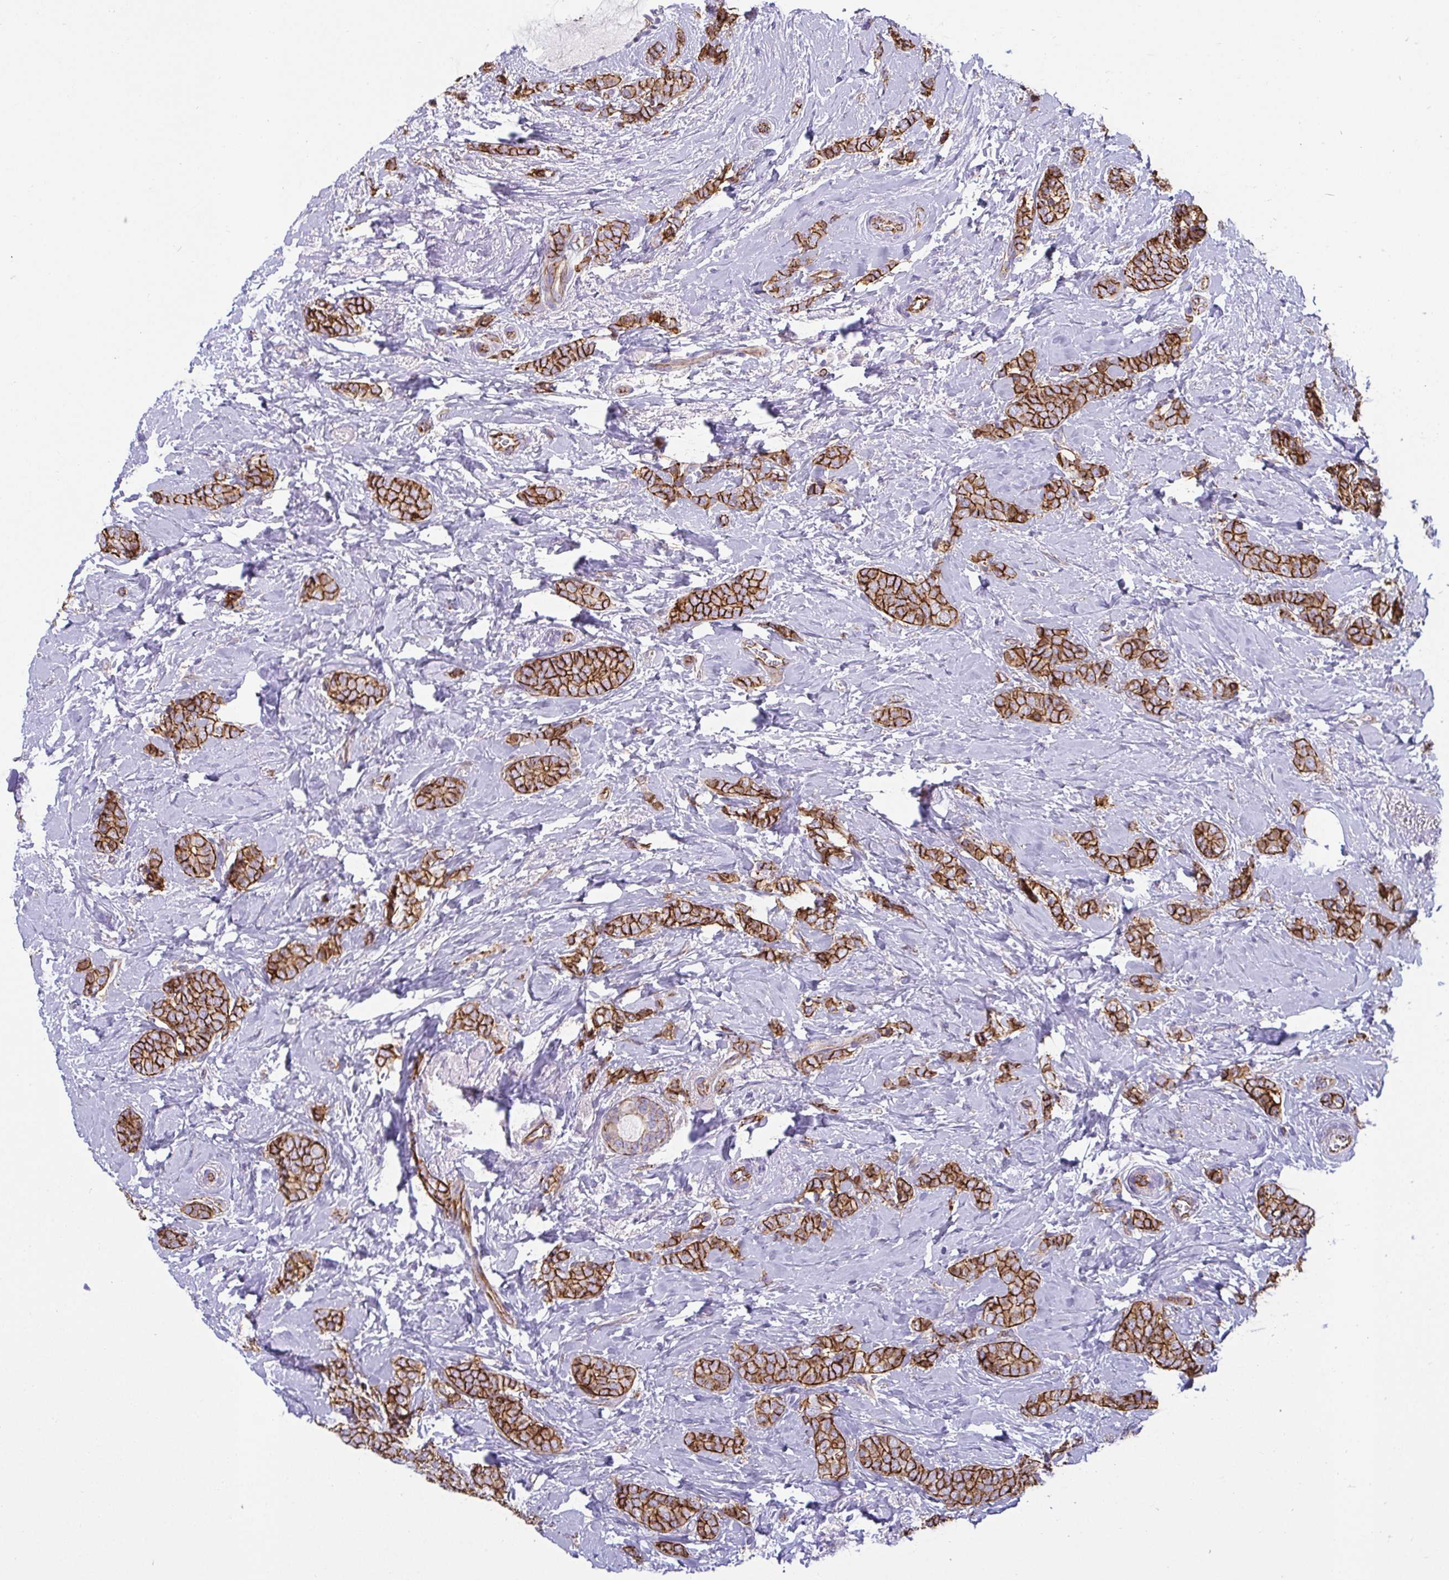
{"staining": {"intensity": "strong", "quantity": ">75%", "location": "cytoplasmic/membranous"}, "tissue": "breast cancer", "cell_type": "Tumor cells", "image_type": "cancer", "snomed": [{"axis": "morphology", "description": "Normal tissue, NOS"}, {"axis": "morphology", "description": "Duct carcinoma"}, {"axis": "topography", "description": "Breast"}], "caption": "The histopathology image shows a brown stain indicating the presence of a protein in the cytoplasmic/membranous of tumor cells in breast infiltrating ductal carcinoma. Nuclei are stained in blue.", "gene": "LIMA1", "patient": {"sex": "female", "age": 77}}